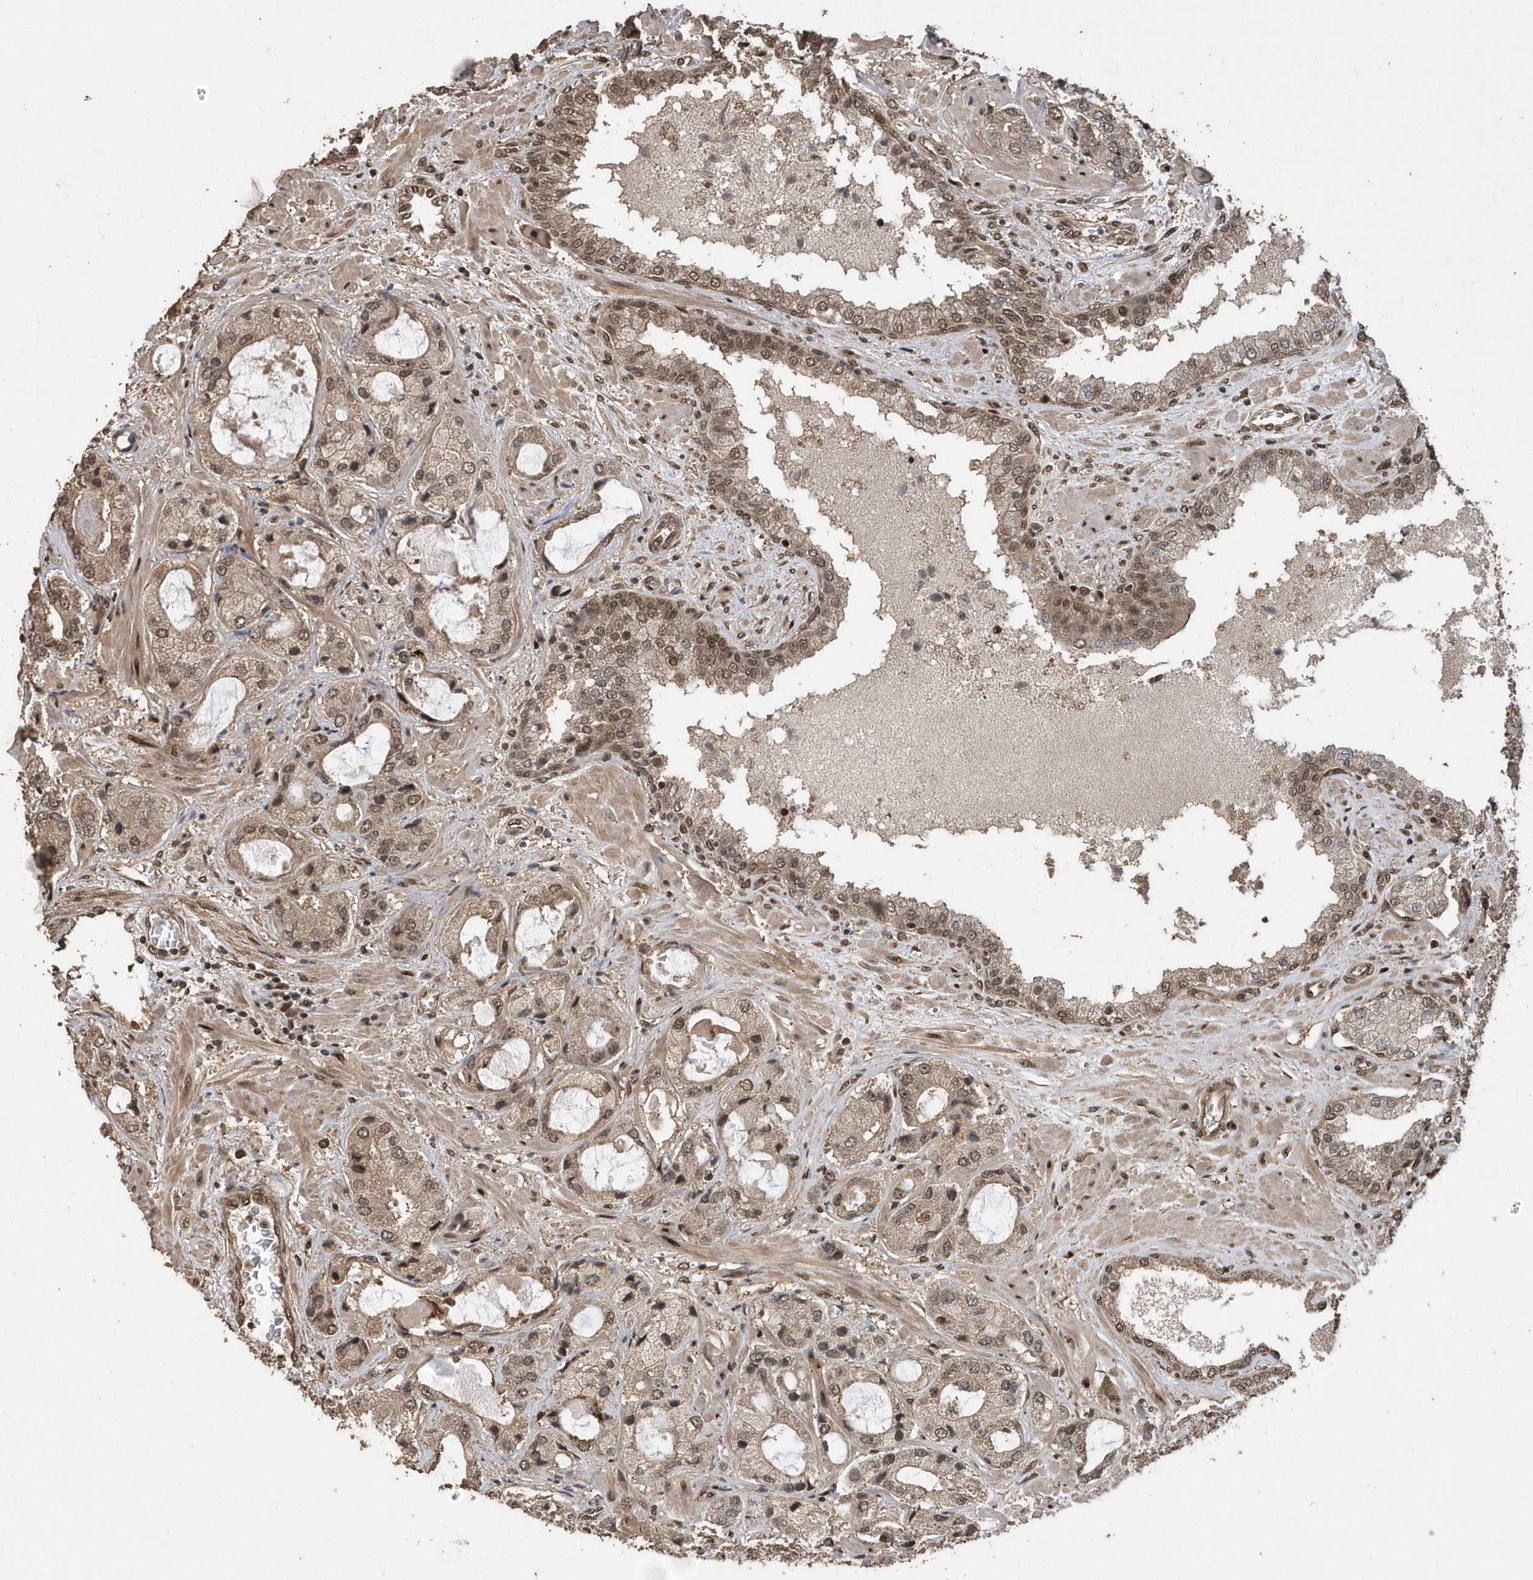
{"staining": {"intensity": "weak", "quantity": ">75%", "location": "cytoplasmic/membranous,nuclear"}, "tissue": "prostate cancer", "cell_type": "Tumor cells", "image_type": "cancer", "snomed": [{"axis": "morphology", "description": "Normal tissue, NOS"}, {"axis": "morphology", "description": "Adenocarcinoma, High grade"}, {"axis": "topography", "description": "Prostate"}, {"axis": "topography", "description": "Peripheral nerve tissue"}], "caption": "Protein expression analysis of prostate cancer (adenocarcinoma (high-grade)) exhibits weak cytoplasmic/membranous and nuclear expression in about >75% of tumor cells. The staining was performed using DAB (3,3'-diaminobenzidine) to visualize the protein expression in brown, while the nuclei were stained in blue with hematoxylin (Magnification: 20x).", "gene": "INTS12", "patient": {"sex": "male", "age": 59}}